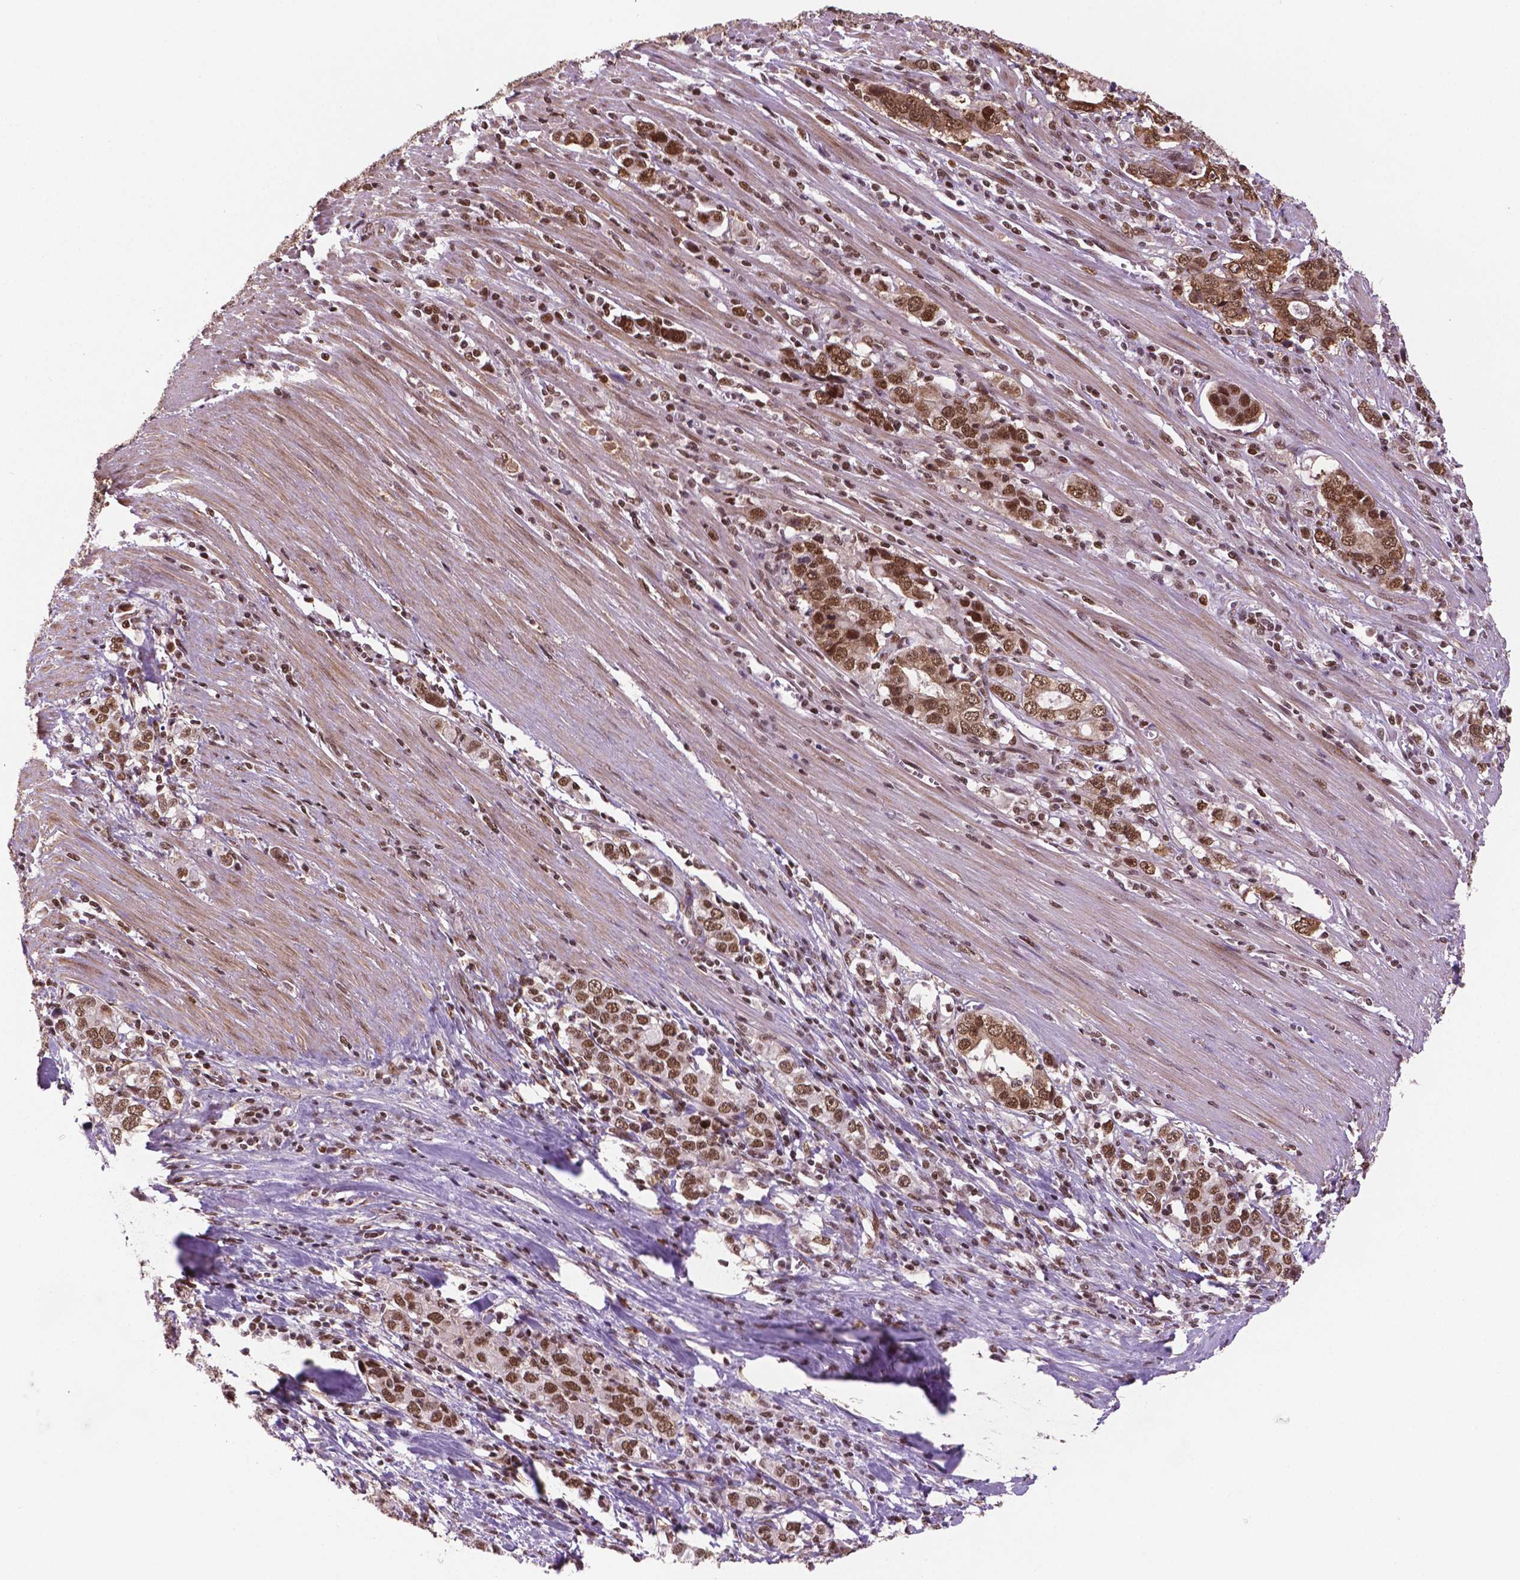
{"staining": {"intensity": "moderate", "quantity": ">75%", "location": "nuclear"}, "tissue": "stomach cancer", "cell_type": "Tumor cells", "image_type": "cancer", "snomed": [{"axis": "morphology", "description": "Adenocarcinoma, NOS"}, {"axis": "topography", "description": "Stomach, lower"}], "caption": "Human adenocarcinoma (stomach) stained for a protein (brown) displays moderate nuclear positive expression in about >75% of tumor cells.", "gene": "SIRT6", "patient": {"sex": "female", "age": 72}}